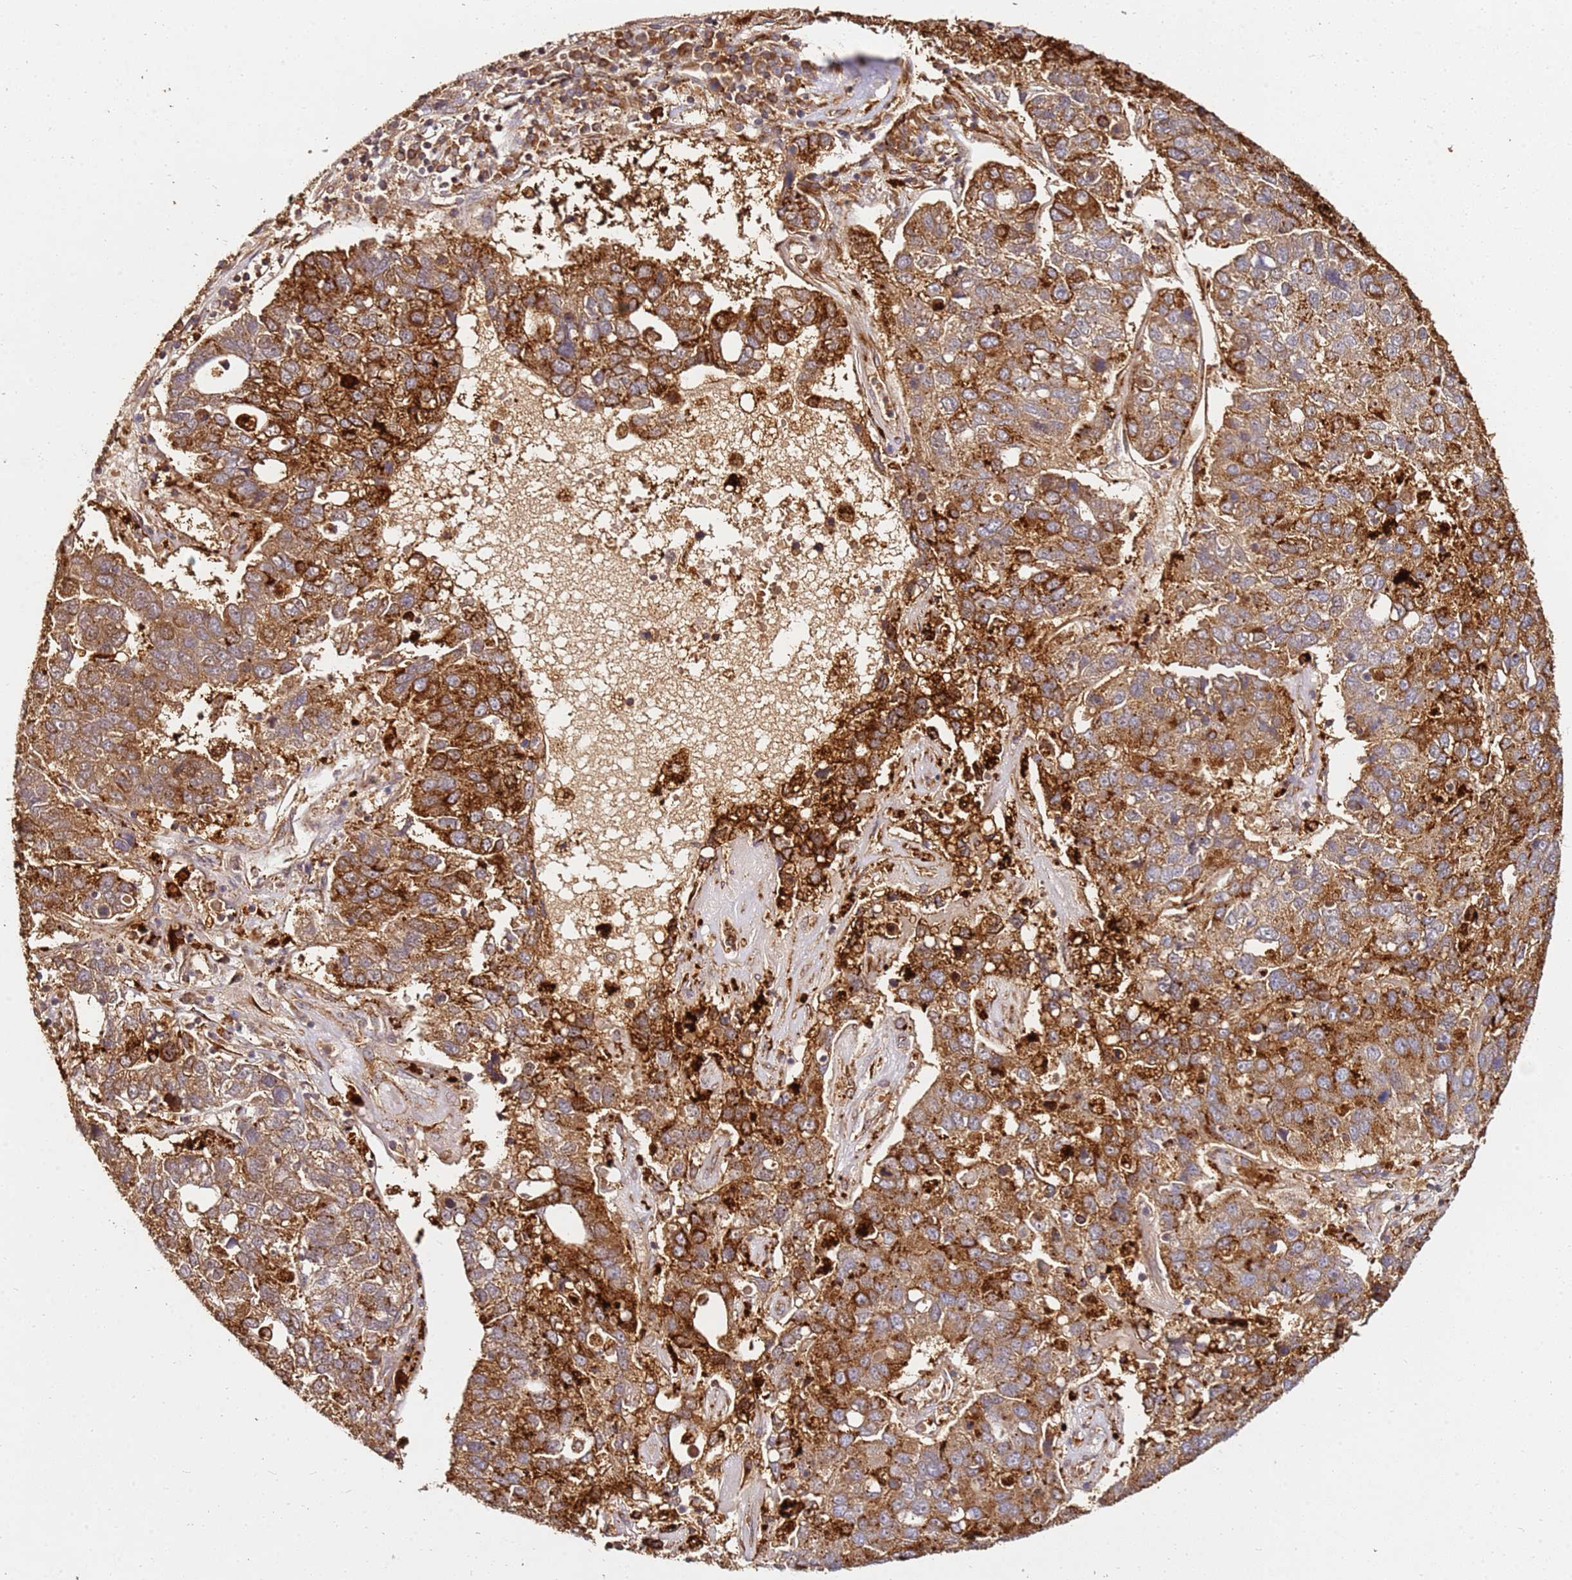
{"staining": {"intensity": "strong", "quantity": ">75%", "location": "cytoplasmic/membranous"}, "tissue": "pancreatic cancer", "cell_type": "Tumor cells", "image_type": "cancer", "snomed": [{"axis": "morphology", "description": "Adenocarcinoma, NOS"}, {"axis": "topography", "description": "Pancreas"}], "caption": "Protein staining by immunohistochemistry (IHC) demonstrates strong cytoplasmic/membranous expression in about >75% of tumor cells in pancreatic cancer (adenocarcinoma).", "gene": "DVL3", "patient": {"sex": "female", "age": 61}}